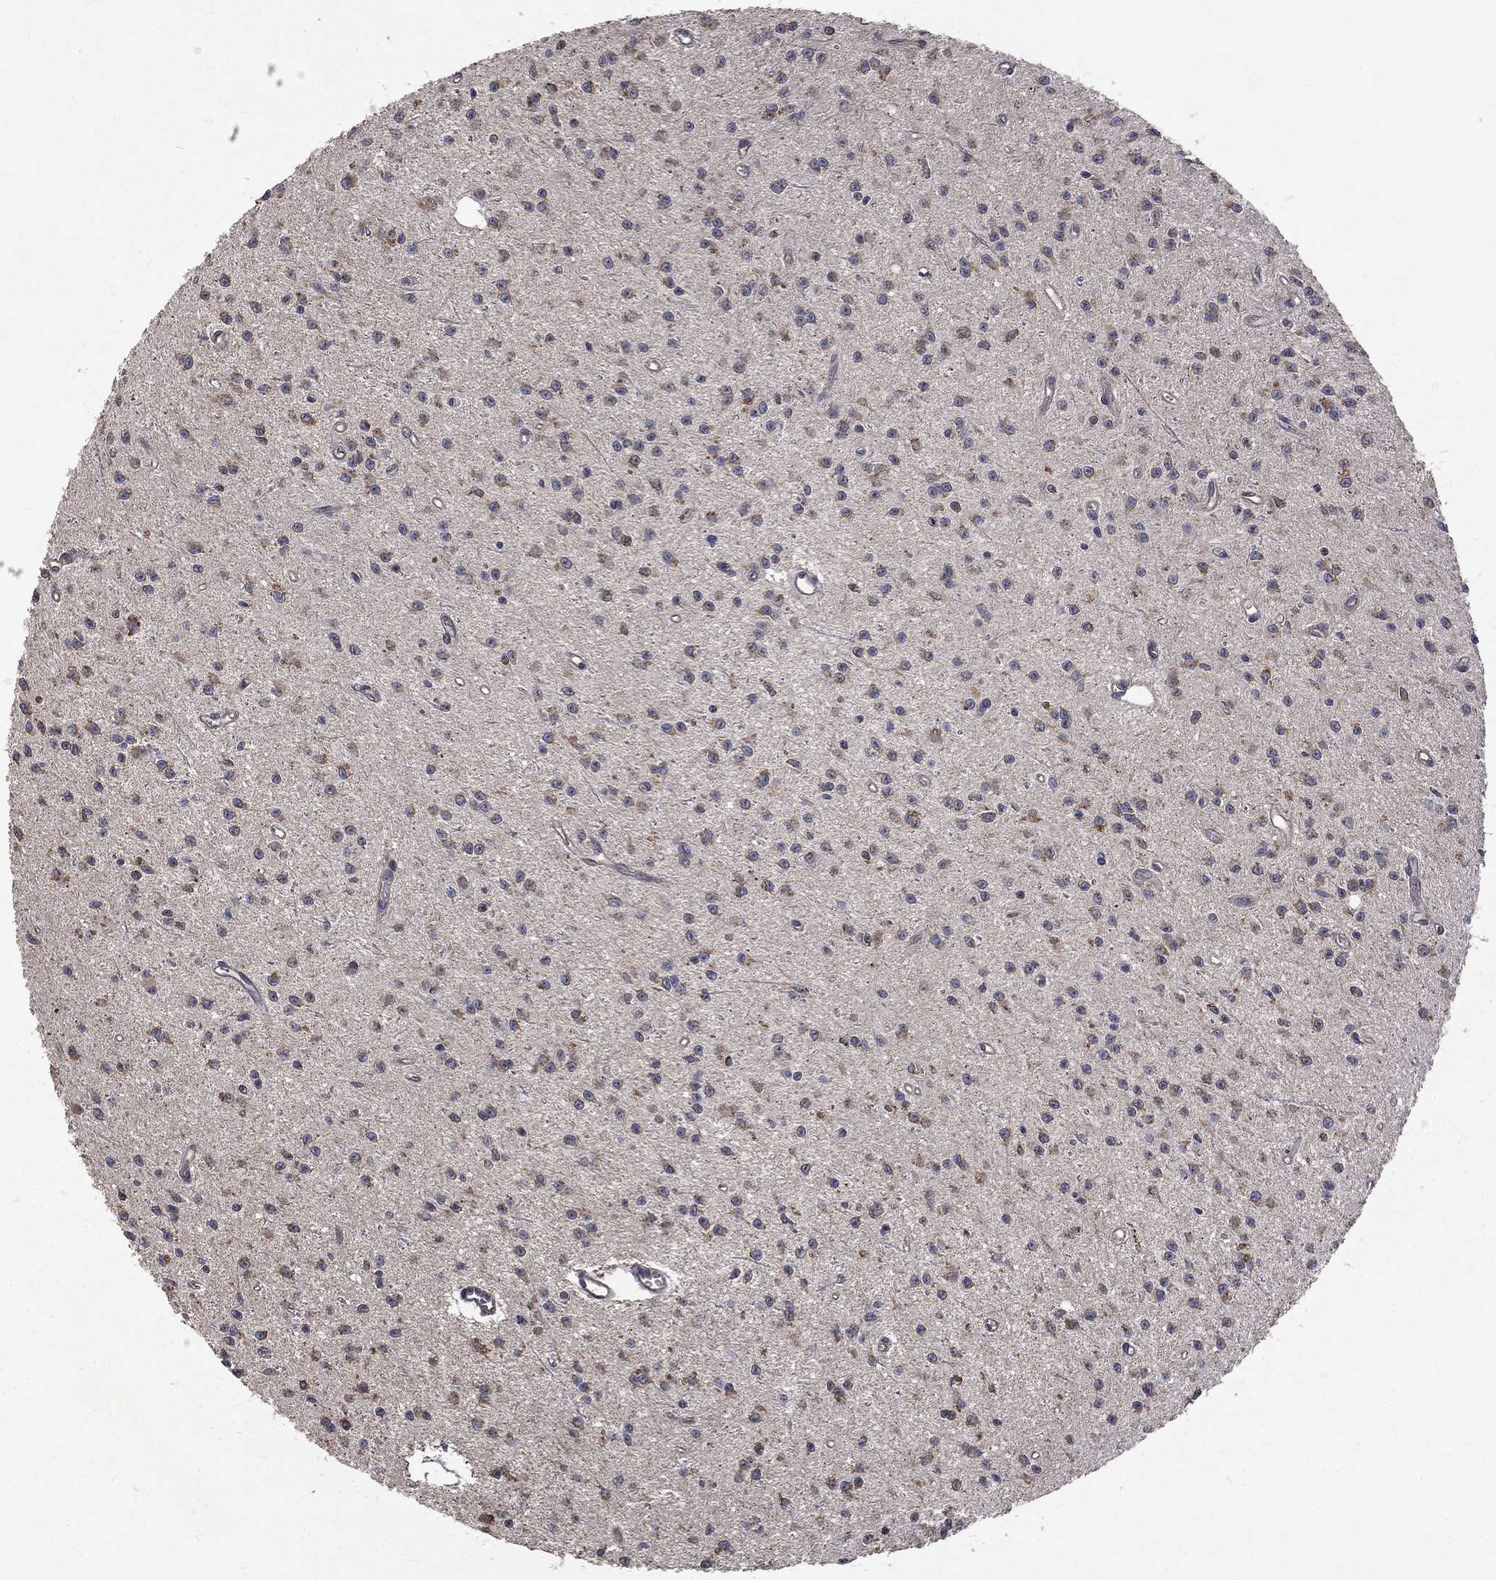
{"staining": {"intensity": "weak", "quantity": "25%-75%", "location": "cytoplasmic/membranous"}, "tissue": "glioma", "cell_type": "Tumor cells", "image_type": "cancer", "snomed": [{"axis": "morphology", "description": "Glioma, malignant, Low grade"}, {"axis": "topography", "description": "Brain"}], "caption": "Immunohistochemistry (IHC) (DAB) staining of malignant glioma (low-grade) shows weak cytoplasmic/membranous protein positivity in approximately 25%-75% of tumor cells.", "gene": "RPGR", "patient": {"sex": "female", "age": 45}}